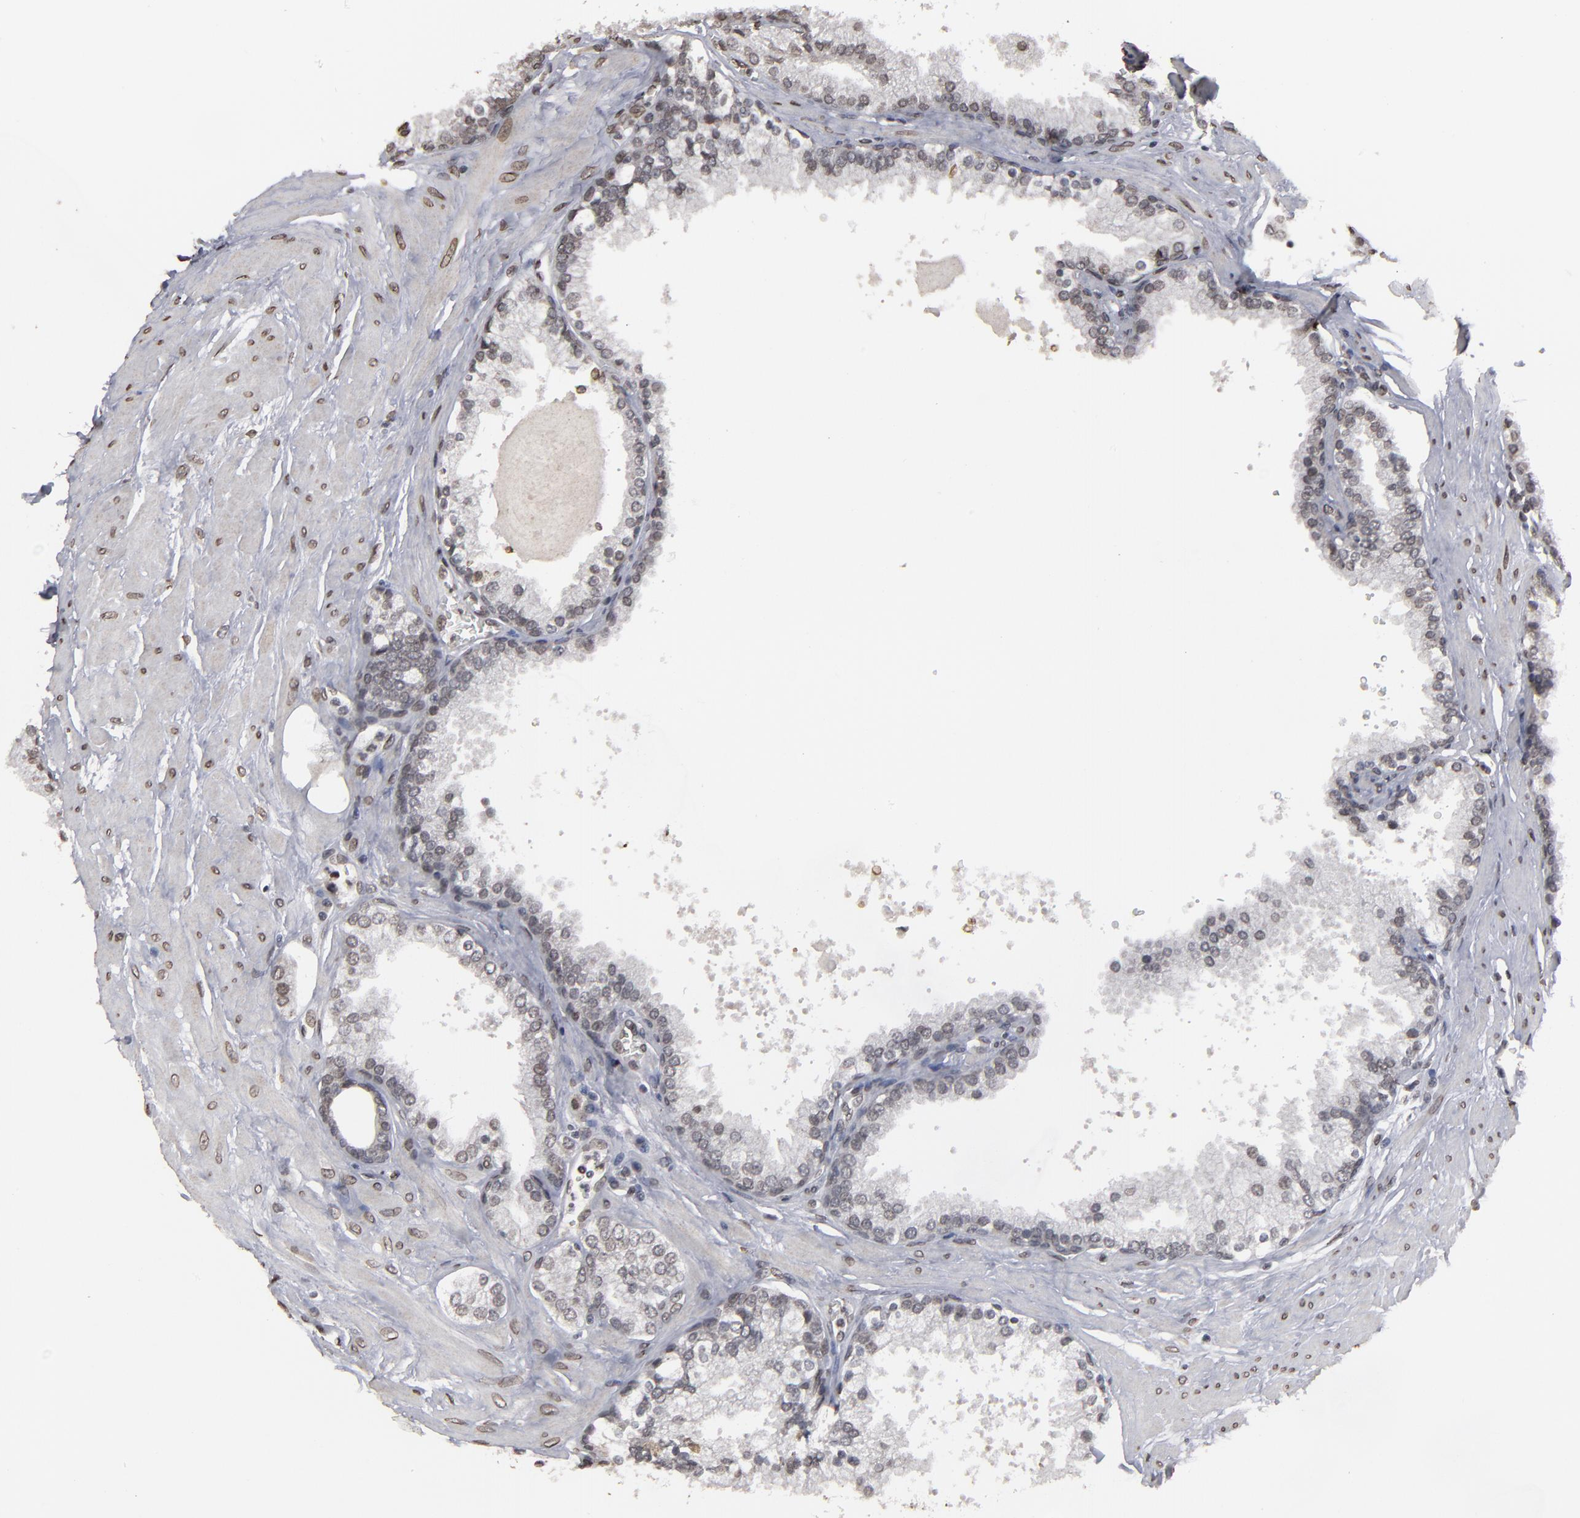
{"staining": {"intensity": "weak", "quantity": ">75%", "location": "nuclear"}, "tissue": "prostate", "cell_type": "Glandular cells", "image_type": "normal", "snomed": [{"axis": "morphology", "description": "Normal tissue, NOS"}, {"axis": "topography", "description": "Prostate"}], "caption": "Benign prostate displays weak nuclear positivity in approximately >75% of glandular cells, visualized by immunohistochemistry. The staining was performed using DAB to visualize the protein expression in brown, while the nuclei were stained in blue with hematoxylin (Magnification: 20x).", "gene": "BAZ1A", "patient": {"sex": "male", "age": 51}}